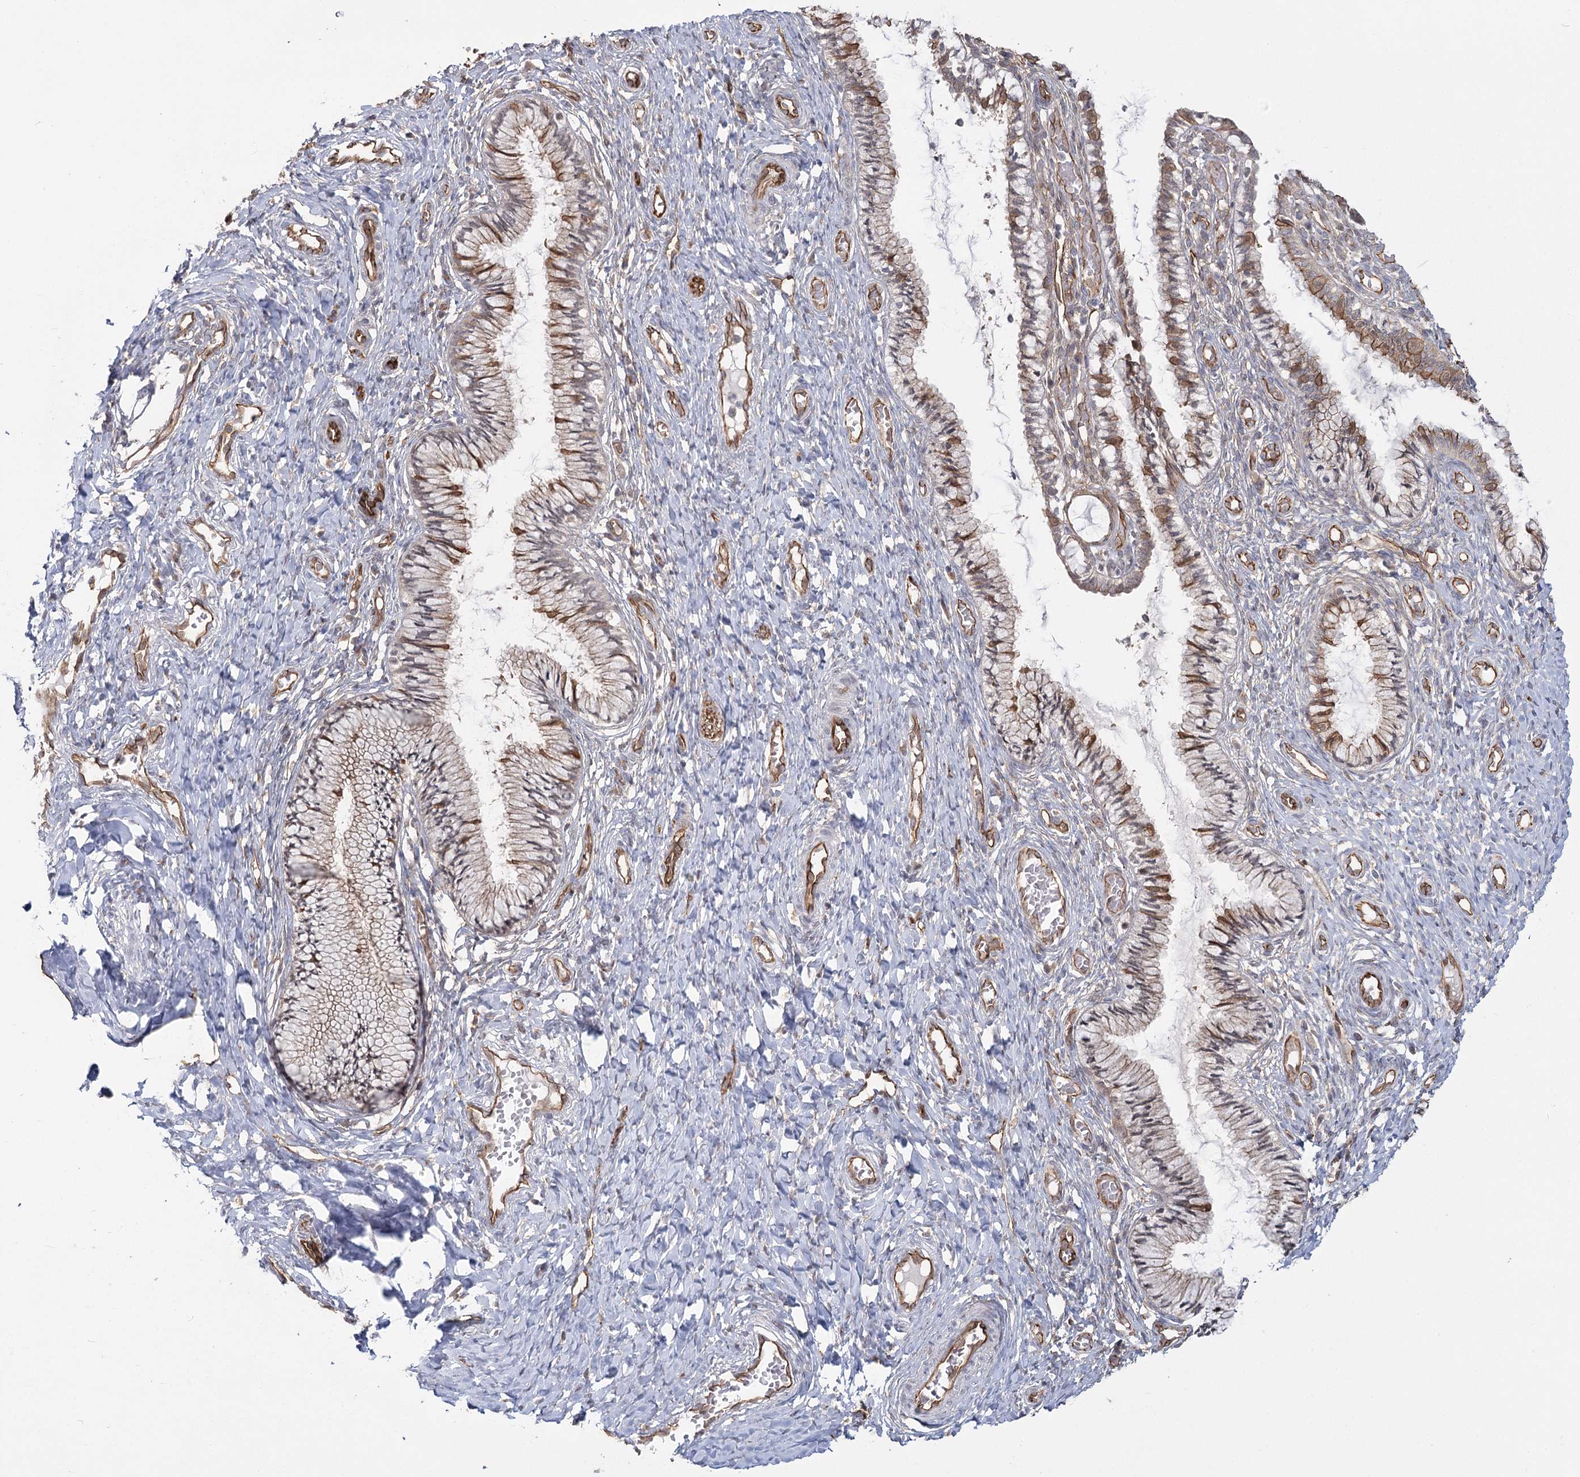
{"staining": {"intensity": "weak", "quantity": "<25%", "location": "cytoplasmic/membranous"}, "tissue": "cervix", "cell_type": "Glandular cells", "image_type": "normal", "snomed": [{"axis": "morphology", "description": "Normal tissue, NOS"}, {"axis": "topography", "description": "Cervix"}], "caption": "Immunohistochemistry (IHC) micrograph of benign human cervix stained for a protein (brown), which displays no expression in glandular cells.", "gene": "RPP14", "patient": {"sex": "female", "age": 27}}